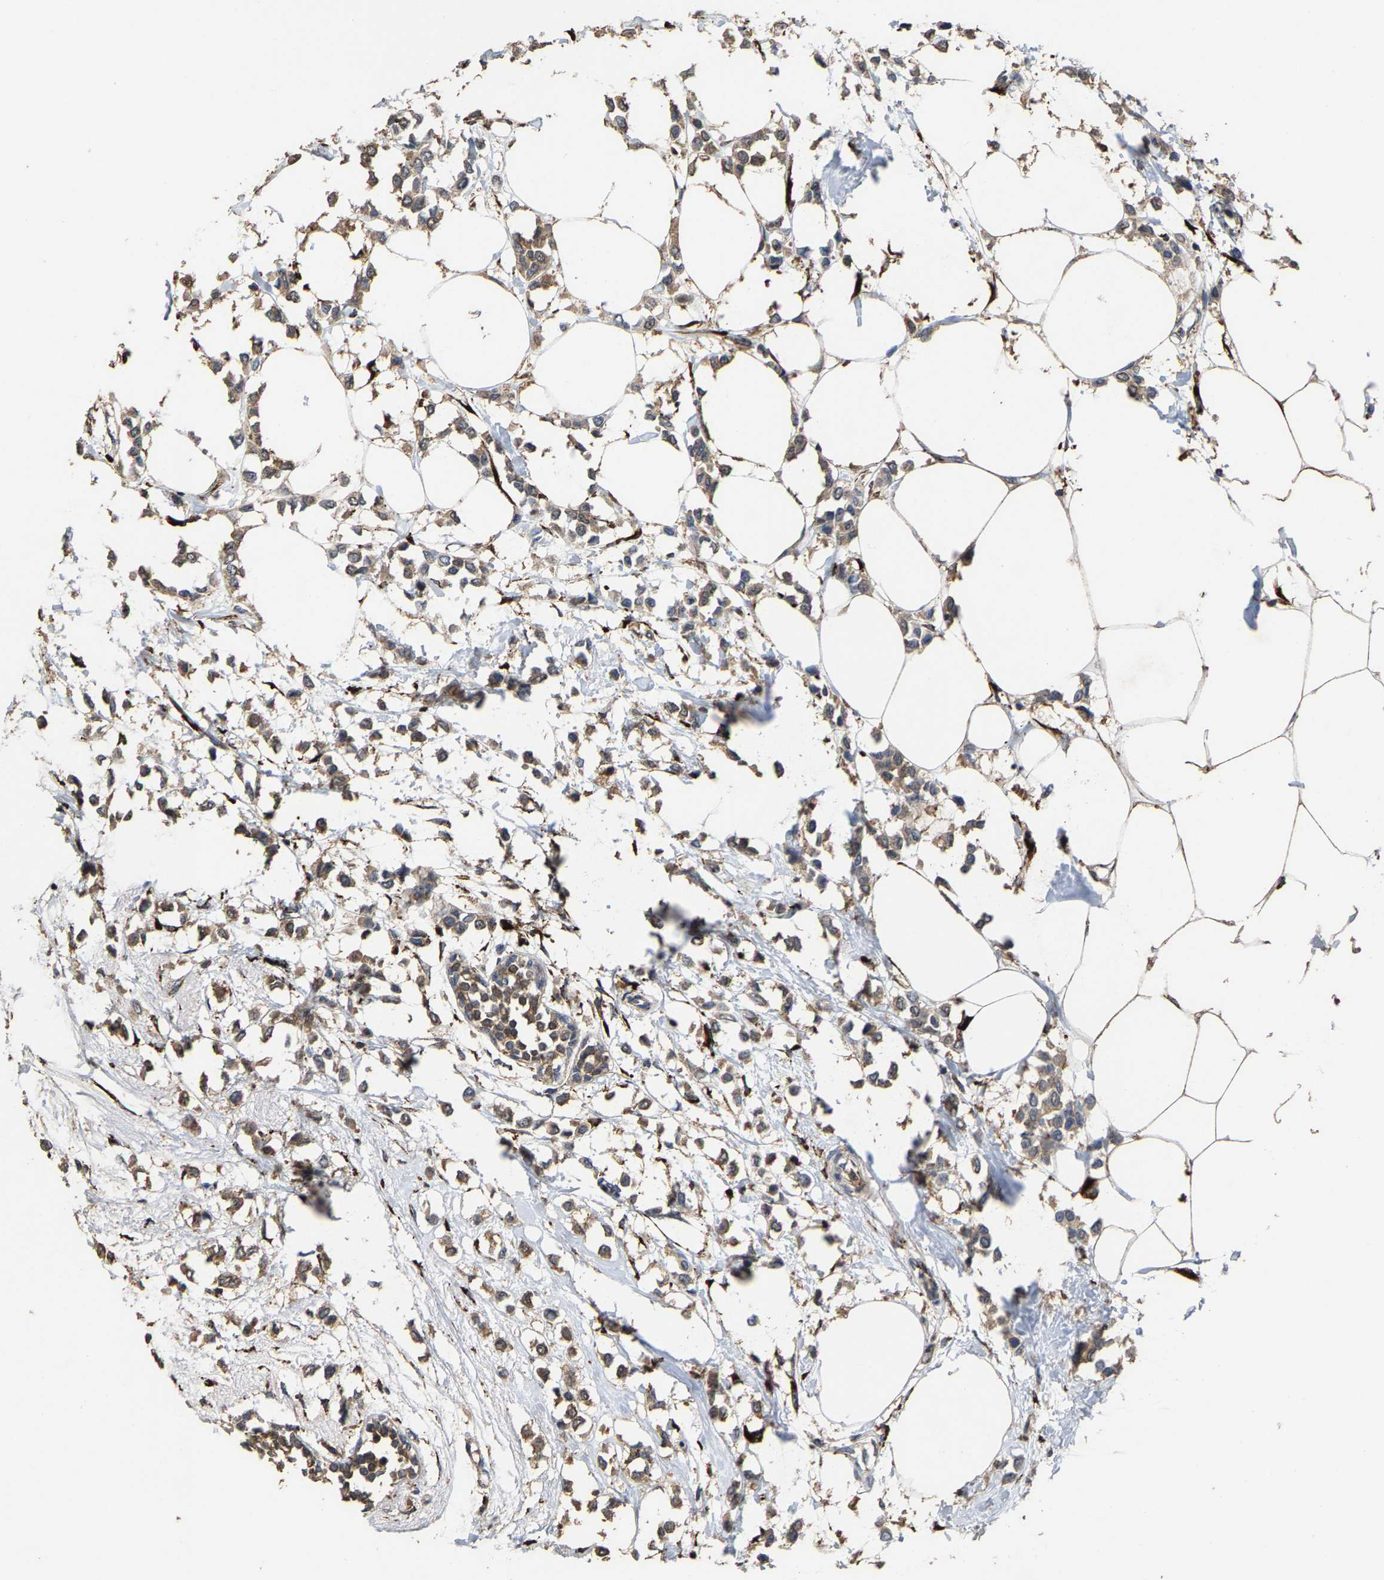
{"staining": {"intensity": "moderate", "quantity": ">75%", "location": "cytoplasmic/membranous"}, "tissue": "breast cancer", "cell_type": "Tumor cells", "image_type": "cancer", "snomed": [{"axis": "morphology", "description": "Lobular carcinoma"}, {"axis": "topography", "description": "Breast"}], "caption": "IHC photomicrograph of human breast cancer stained for a protein (brown), which exhibits medium levels of moderate cytoplasmic/membranous positivity in about >75% of tumor cells.", "gene": "FGD3", "patient": {"sex": "female", "age": 51}}